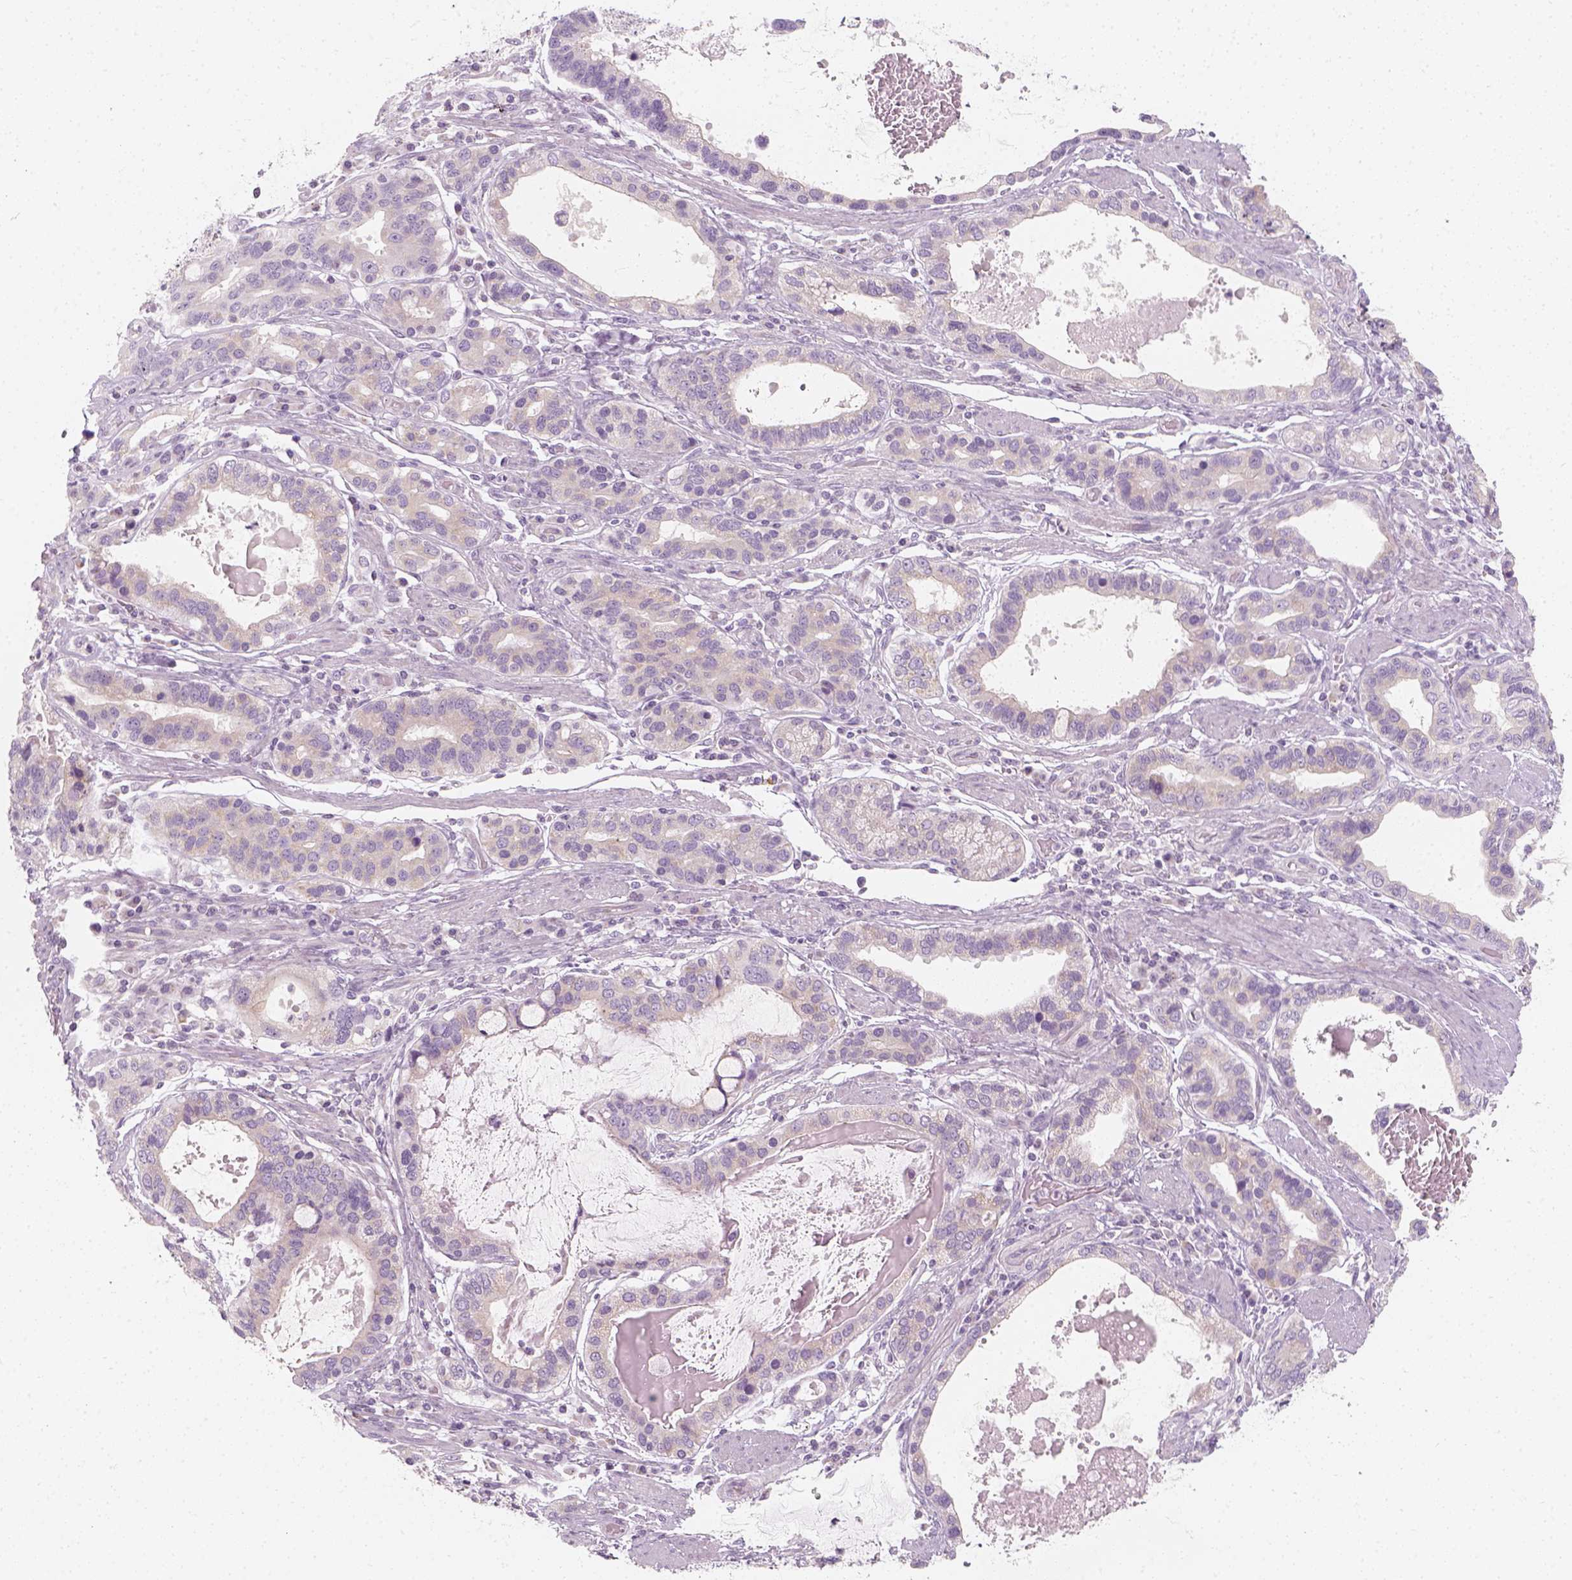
{"staining": {"intensity": "negative", "quantity": "none", "location": "none"}, "tissue": "stomach cancer", "cell_type": "Tumor cells", "image_type": "cancer", "snomed": [{"axis": "morphology", "description": "Adenocarcinoma, NOS"}, {"axis": "topography", "description": "Stomach, lower"}], "caption": "The histopathology image reveals no significant staining in tumor cells of stomach cancer.", "gene": "PRAME", "patient": {"sex": "female", "age": 76}}